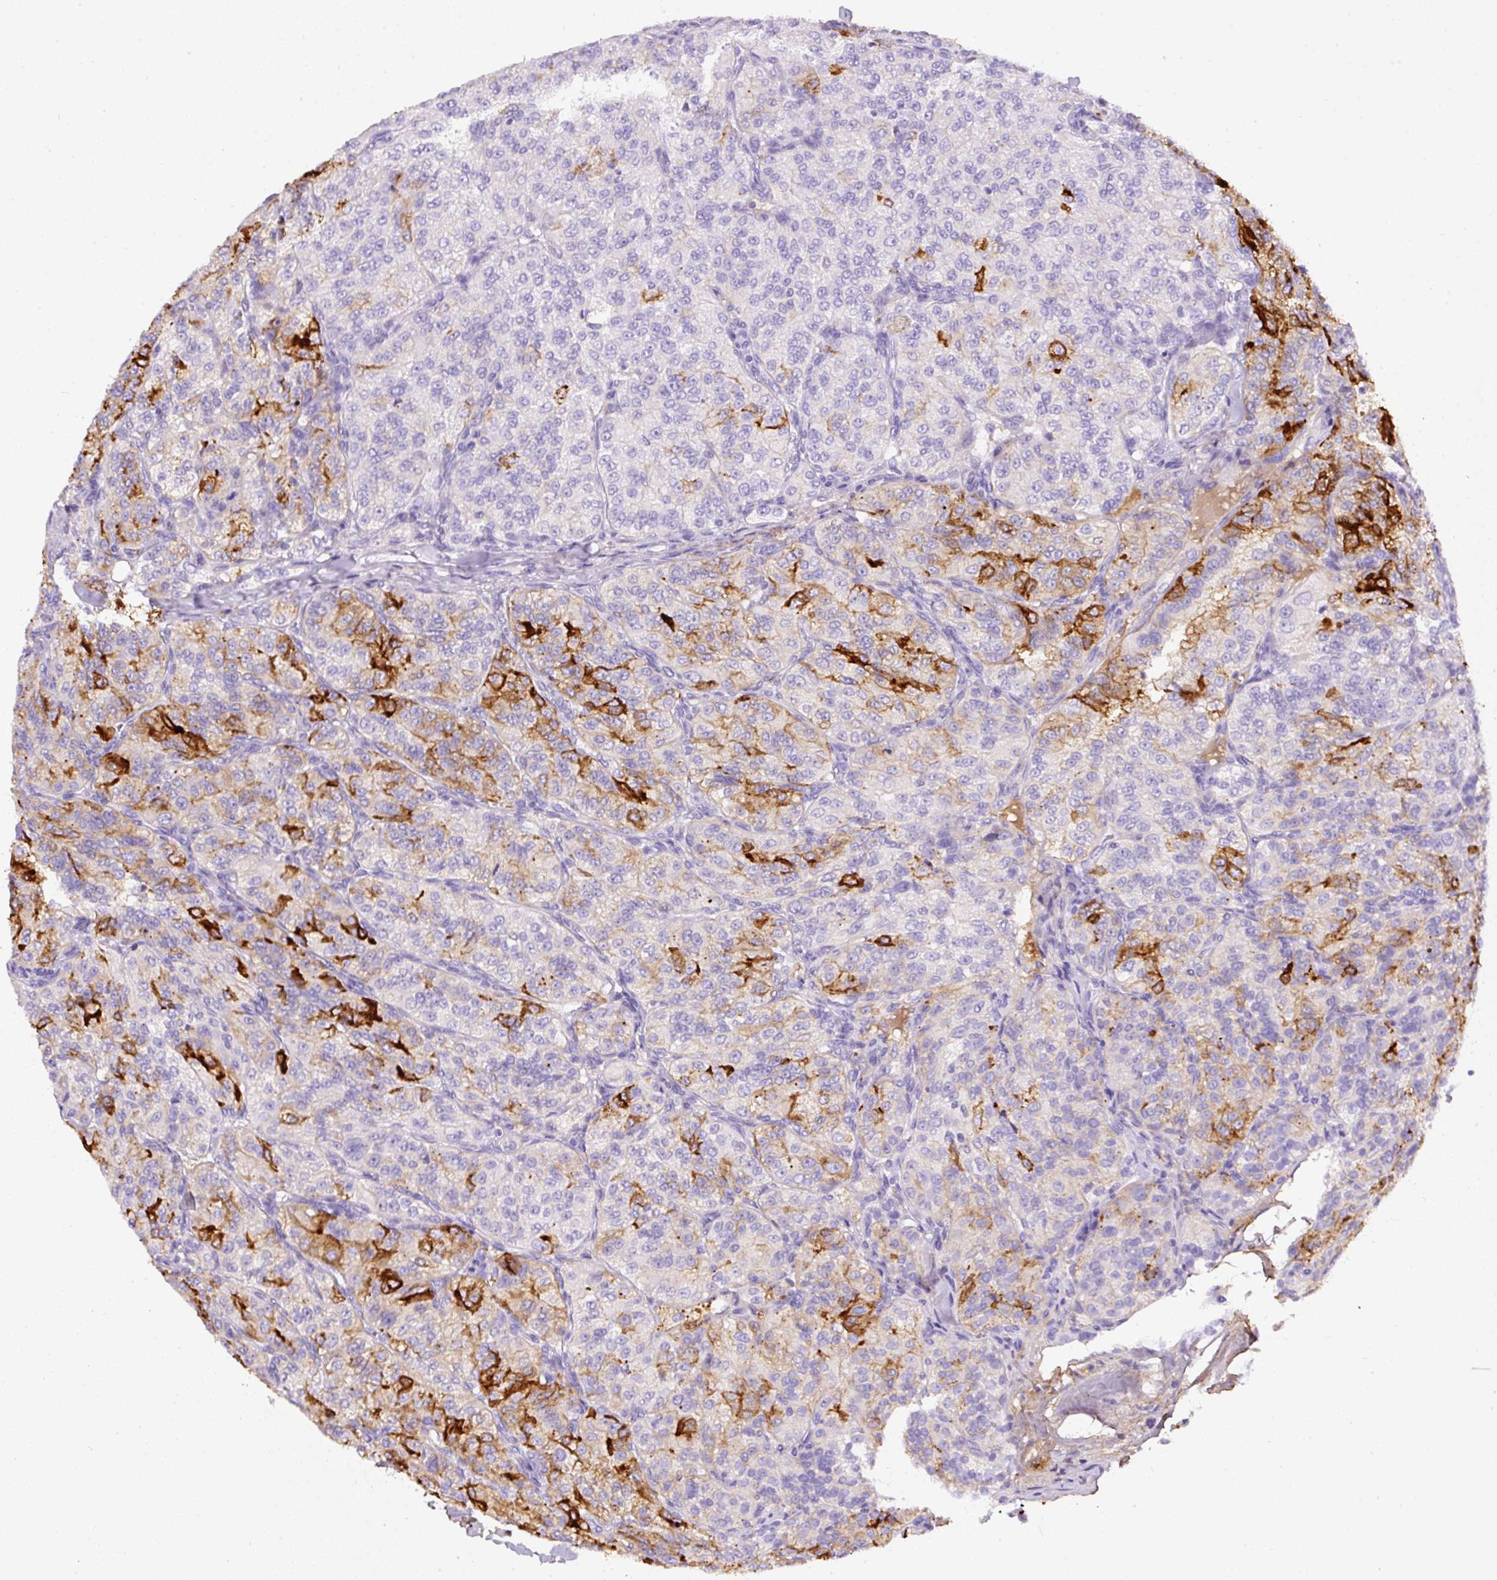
{"staining": {"intensity": "strong", "quantity": "<25%", "location": "cytoplasmic/membranous"}, "tissue": "renal cancer", "cell_type": "Tumor cells", "image_type": "cancer", "snomed": [{"axis": "morphology", "description": "Adenocarcinoma, NOS"}, {"axis": "topography", "description": "Kidney"}], "caption": "There is medium levels of strong cytoplasmic/membranous expression in tumor cells of renal cancer (adenocarcinoma), as demonstrated by immunohistochemical staining (brown color).", "gene": "APCS", "patient": {"sex": "female", "age": 63}}